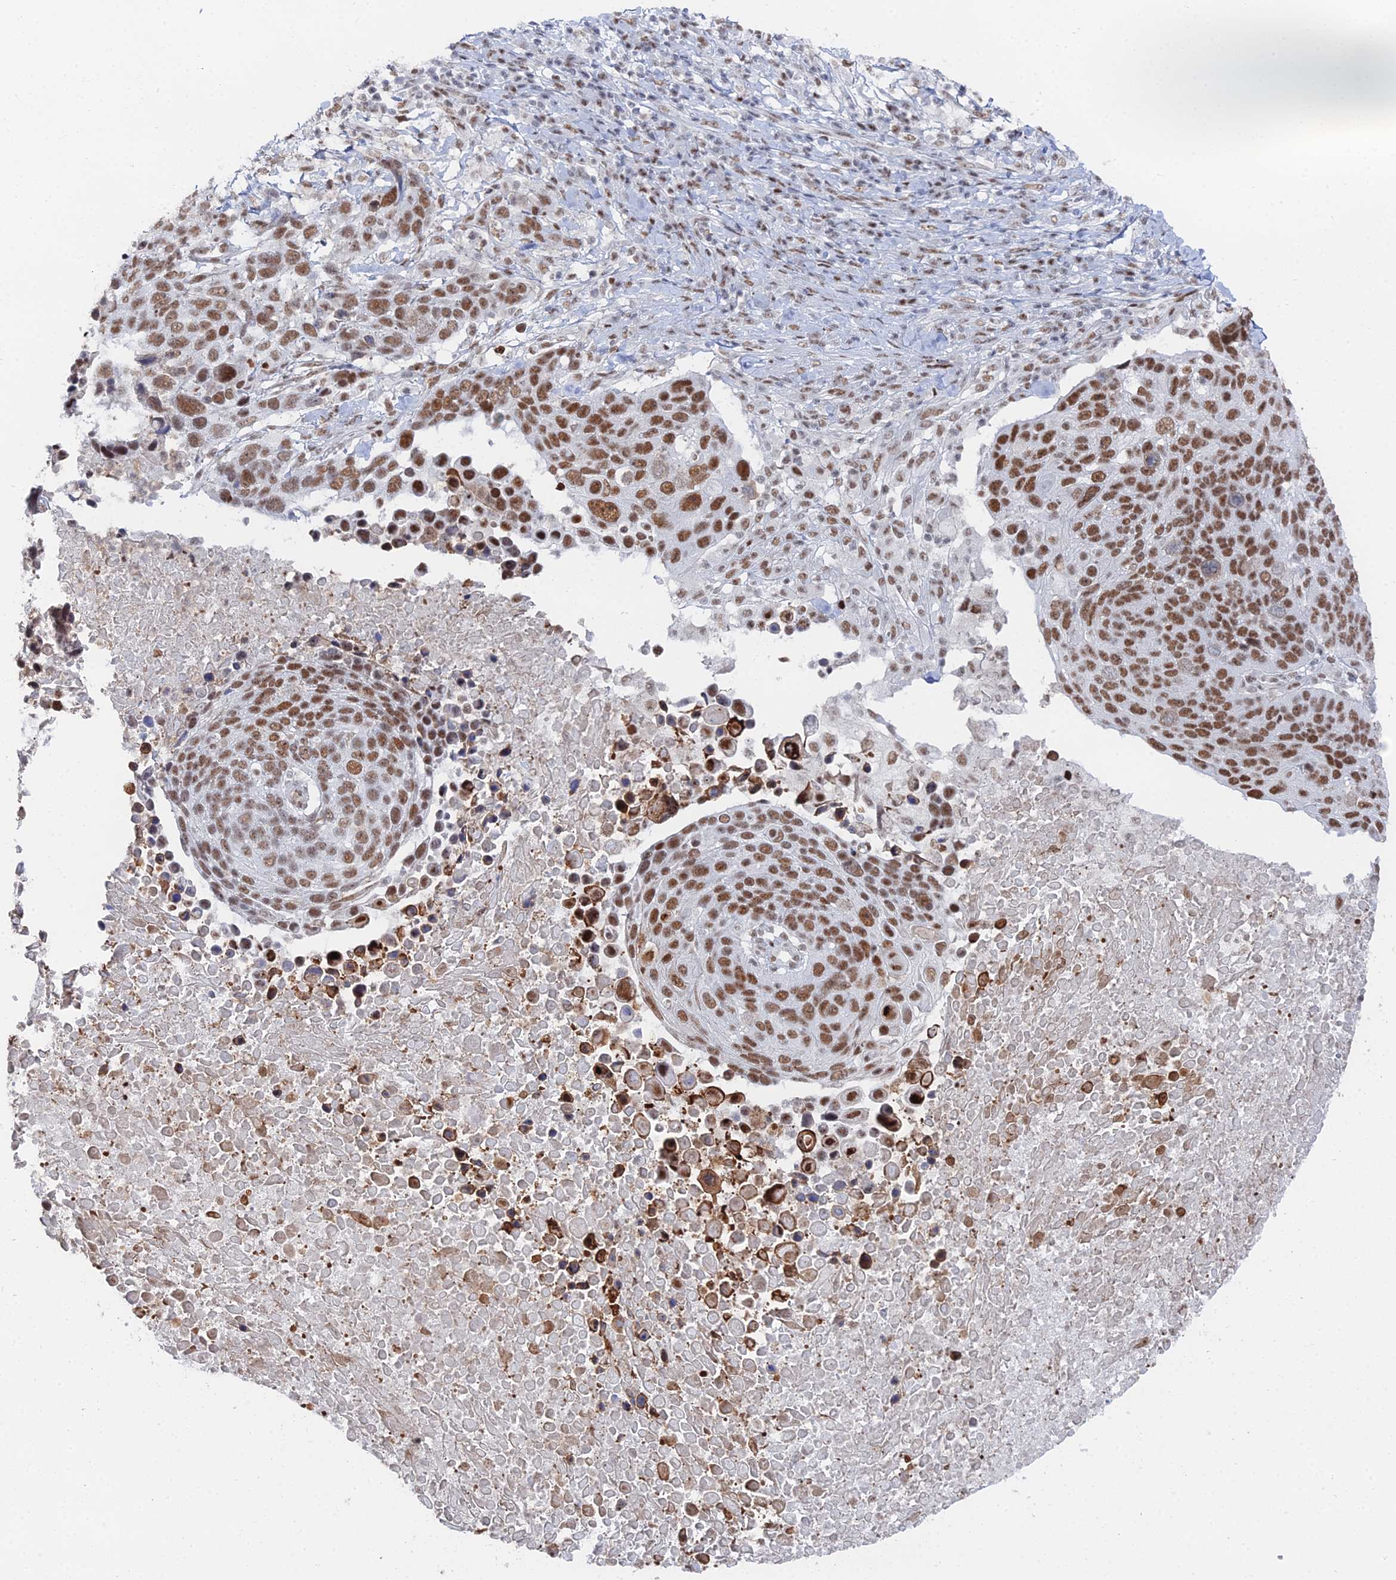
{"staining": {"intensity": "moderate", "quantity": ">75%", "location": "nuclear"}, "tissue": "lung cancer", "cell_type": "Tumor cells", "image_type": "cancer", "snomed": [{"axis": "morphology", "description": "Normal tissue, NOS"}, {"axis": "morphology", "description": "Squamous cell carcinoma, NOS"}, {"axis": "topography", "description": "Lymph node"}, {"axis": "topography", "description": "Lung"}], "caption": "IHC of lung squamous cell carcinoma demonstrates medium levels of moderate nuclear staining in about >75% of tumor cells. The protein of interest is shown in brown color, while the nuclei are stained blue.", "gene": "GSC2", "patient": {"sex": "male", "age": 66}}